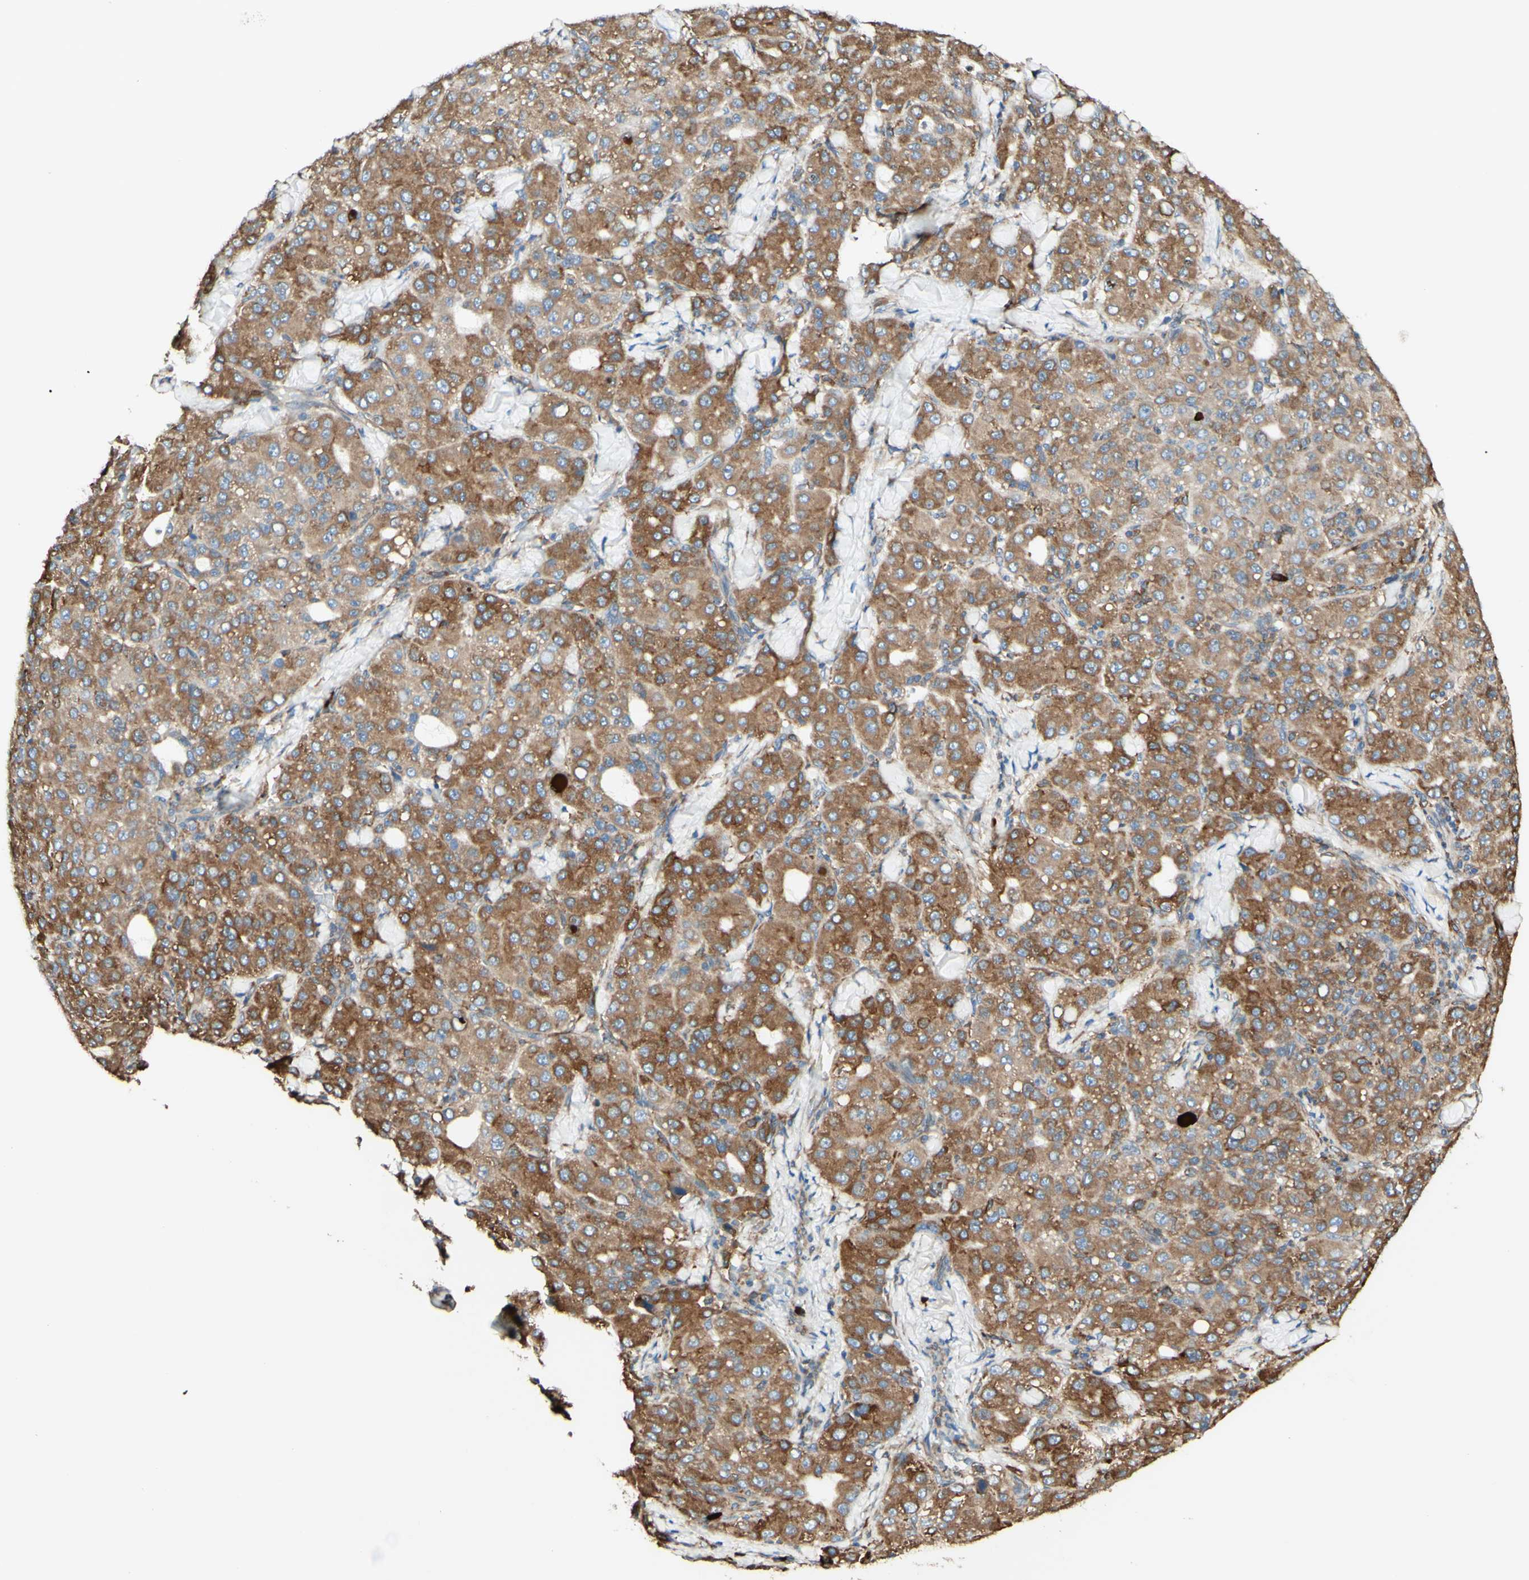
{"staining": {"intensity": "moderate", "quantity": ">75%", "location": "cytoplasmic/membranous"}, "tissue": "liver cancer", "cell_type": "Tumor cells", "image_type": "cancer", "snomed": [{"axis": "morphology", "description": "Carcinoma, Hepatocellular, NOS"}, {"axis": "topography", "description": "Liver"}], "caption": "Approximately >75% of tumor cells in human liver cancer reveal moderate cytoplasmic/membranous protein positivity as visualized by brown immunohistochemical staining.", "gene": "DNAJB11", "patient": {"sex": "male", "age": 65}}